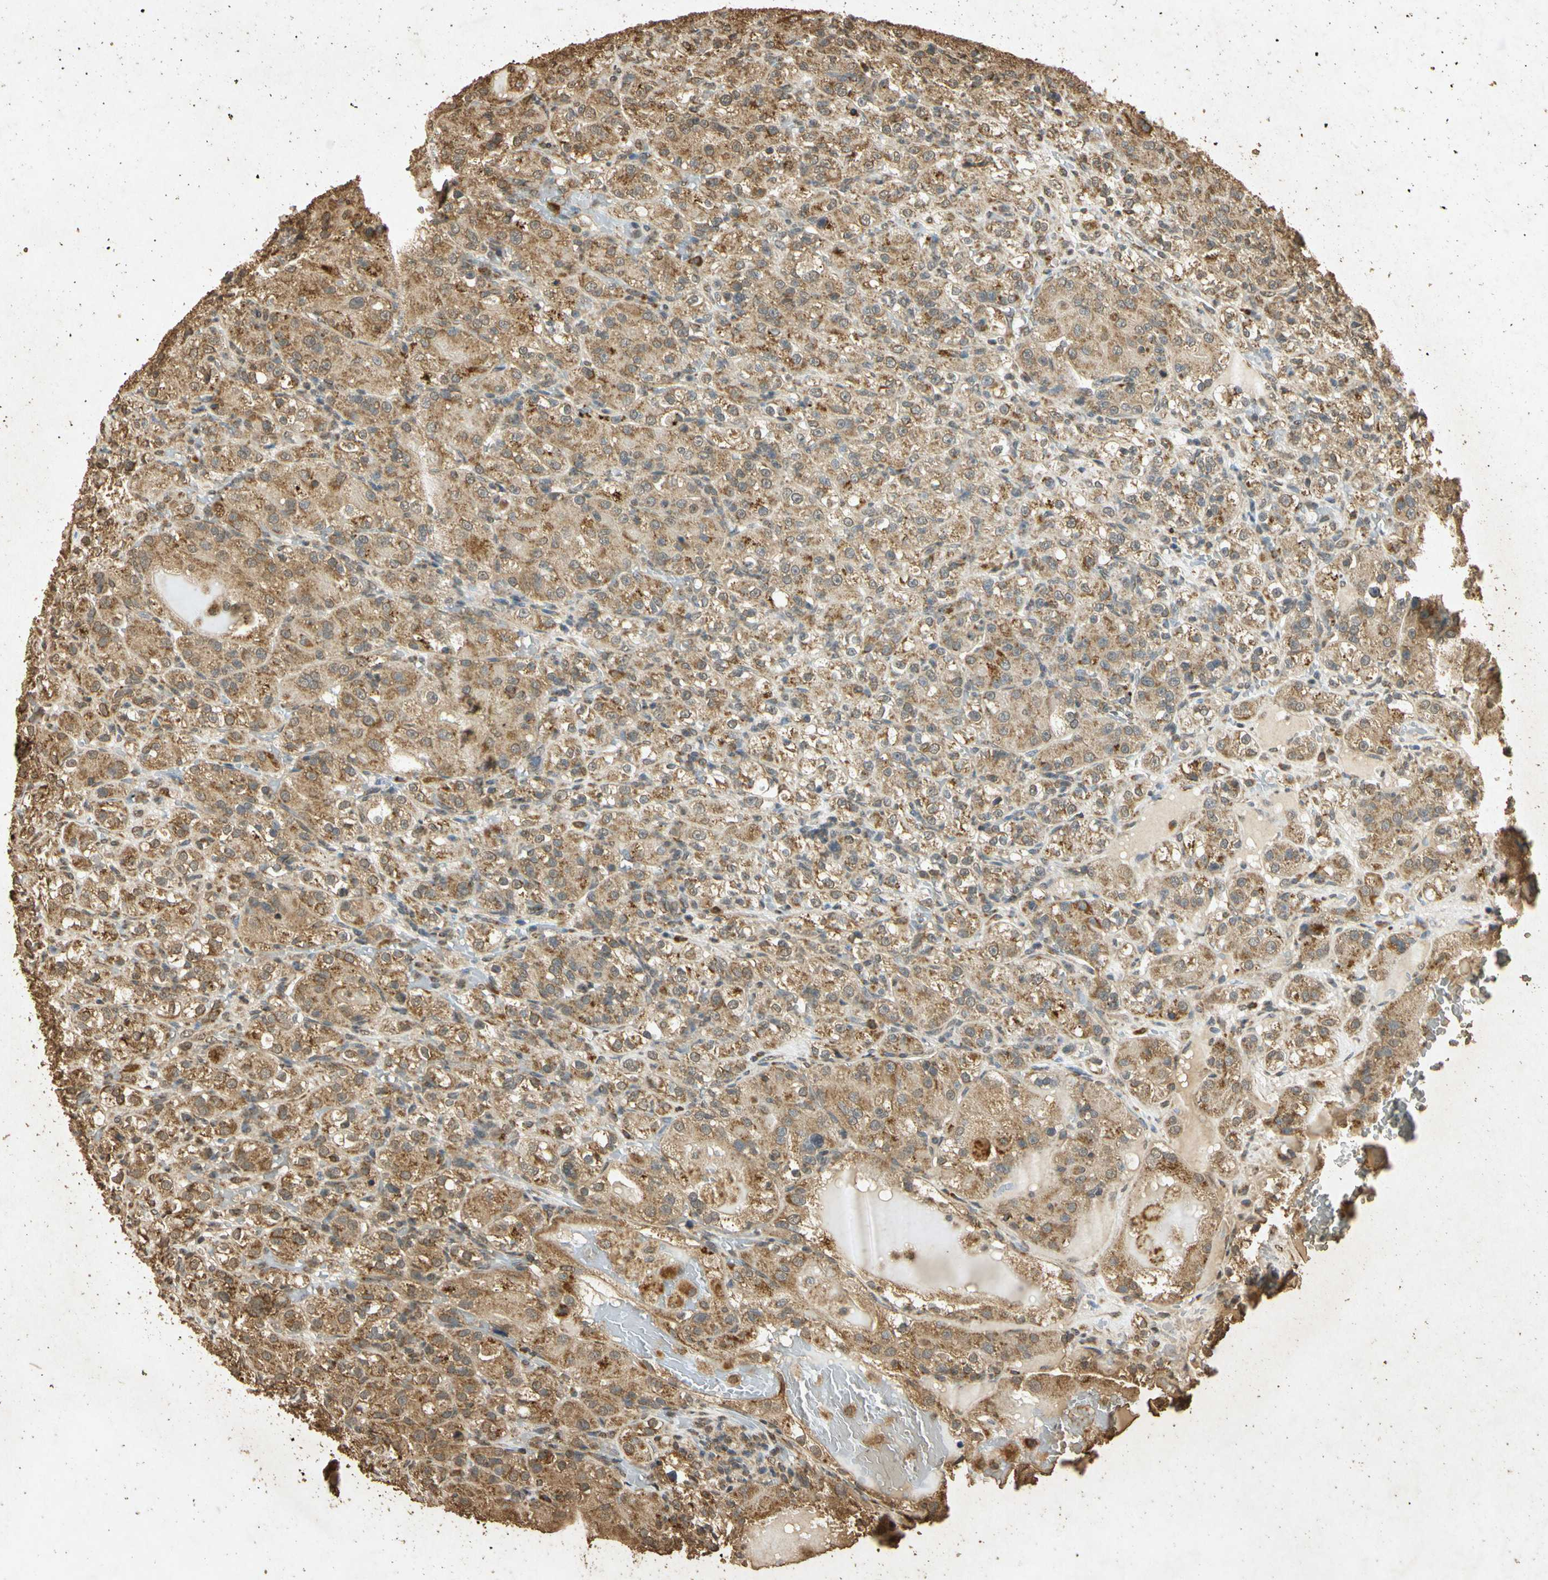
{"staining": {"intensity": "moderate", "quantity": ">75%", "location": "cytoplasmic/membranous"}, "tissue": "renal cancer", "cell_type": "Tumor cells", "image_type": "cancer", "snomed": [{"axis": "morphology", "description": "Normal tissue, NOS"}, {"axis": "morphology", "description": "Adenocarcinoma, NOS"}, {"axis": "topography", "description": "Kidney"}], "caption": "This is an image of immunohistochemistry (IHC) staining of adenocarcinoma (renal), which shows moderate staining in the cytoplasmic/membranous of tumor cells.", "gene": "PRDX3", "patient": {"sex": "male", "age": 61}}